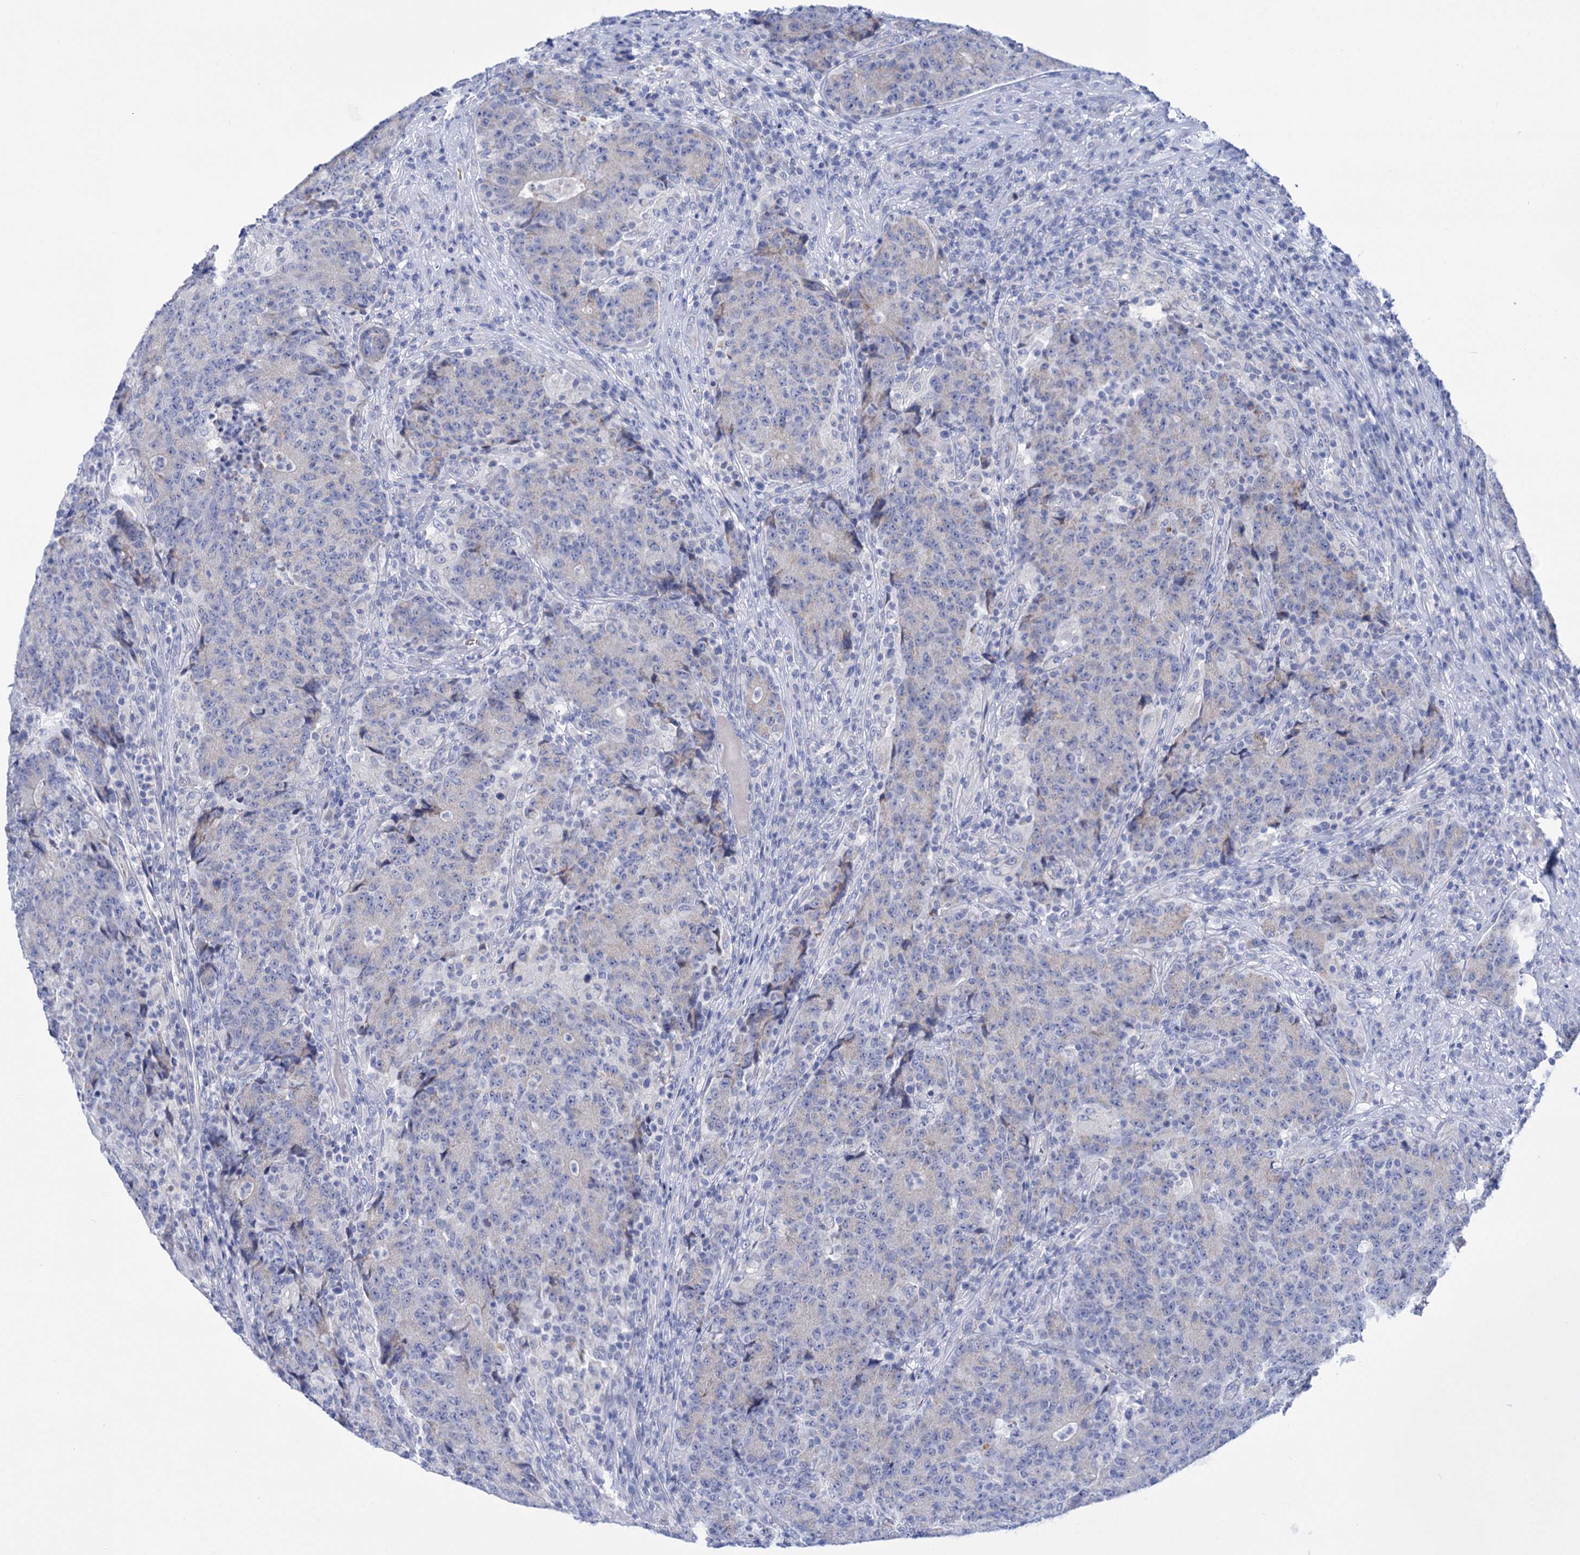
{"staining": {"intensity": "negative", "quantity": "none", "location": "none"}, "tissue": "colorectal cancer", "cell_type": "Tumor cells", "image_type": "cancer", "snomed": [{"axis": "morphology", "description": "Adenocarcinoma, NOS"}, {"axis": "topography", "description": "Colon"}], "caption": "There is no significant expression in tumor cells of colorectal cancer.", "gene": "YARS2", "patient": {"sex": "female", "age": 75}}